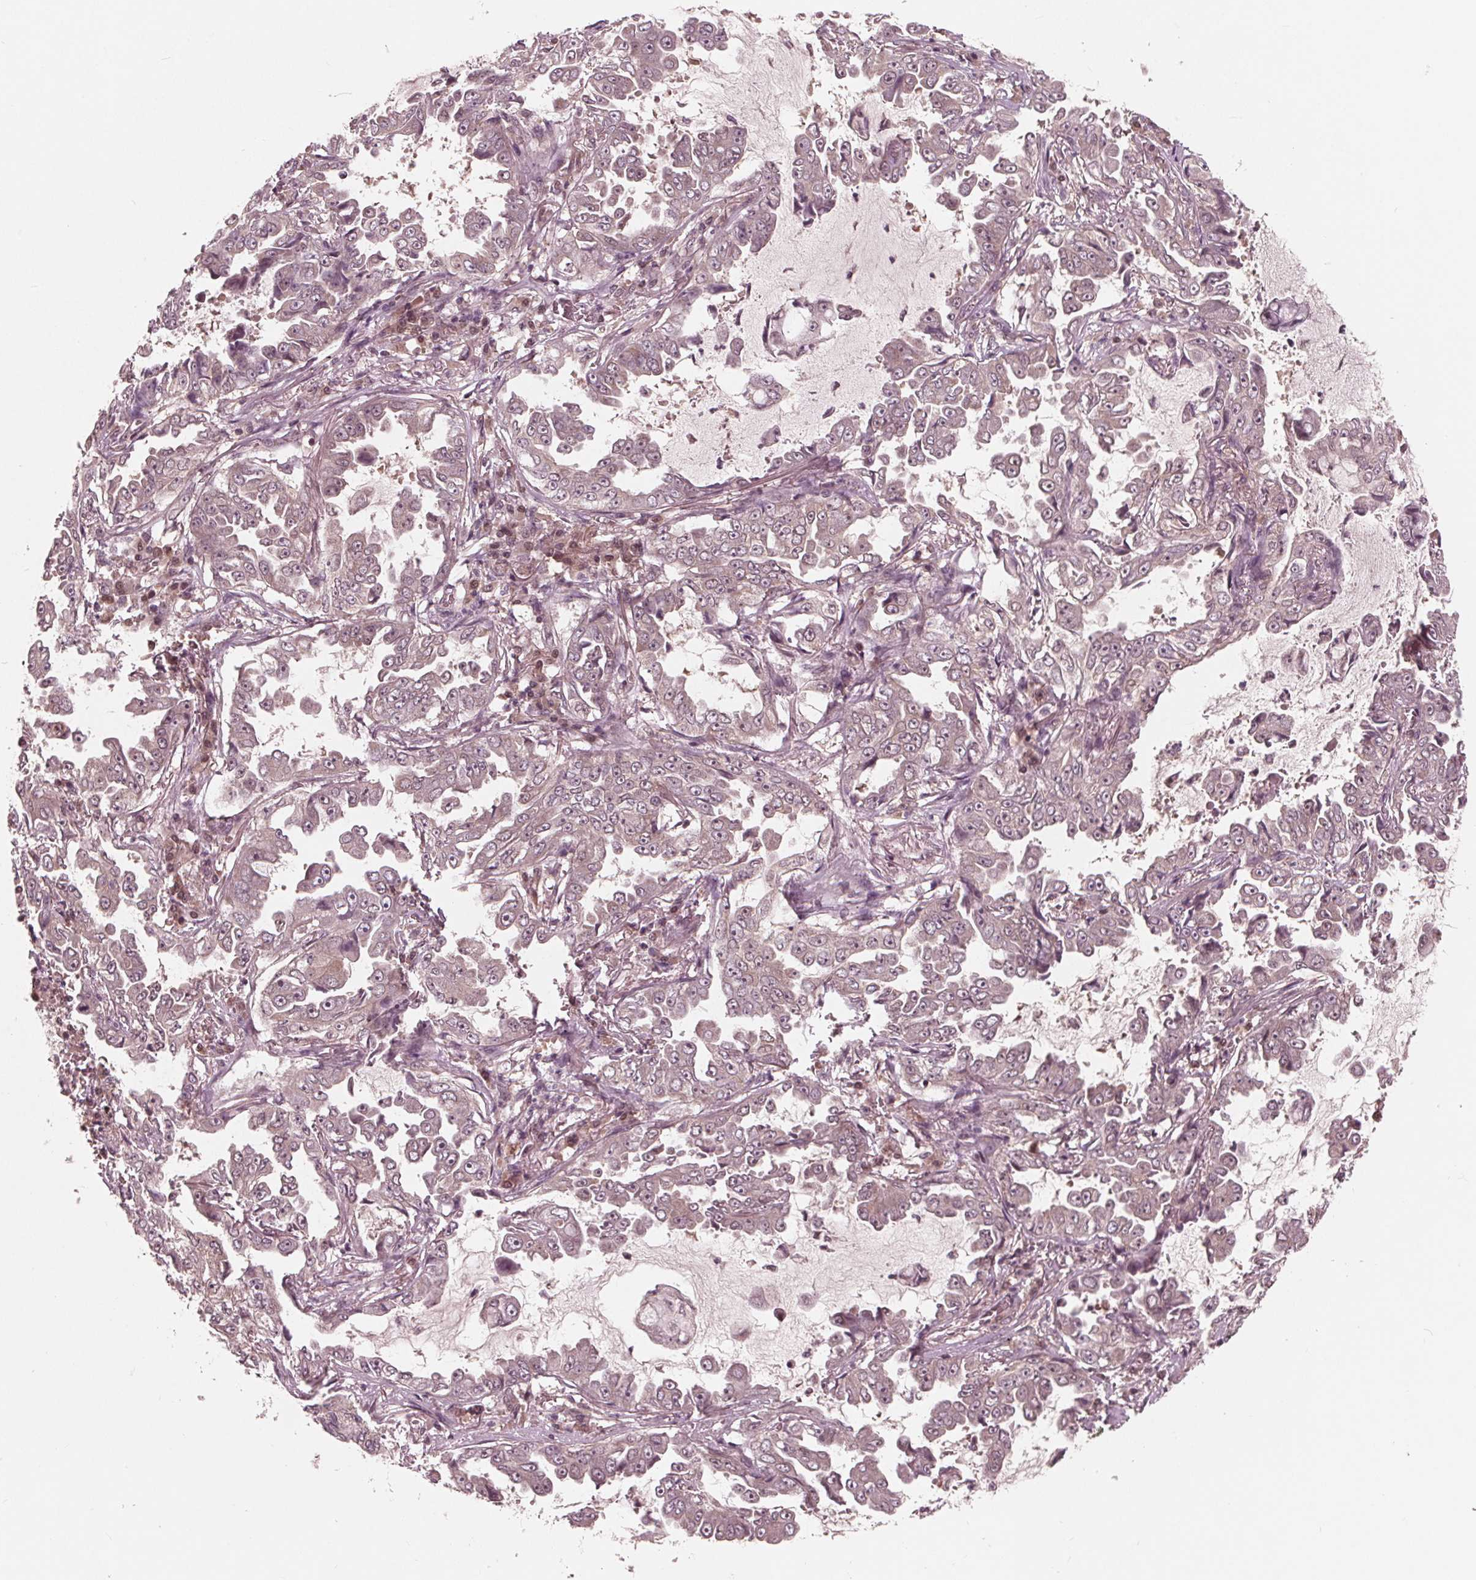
{"staining": {"intensity": "negative", "quantity": "none", "location": "none"}, "tissue": "lung cancer", "cell_type": "Tumor cells", "image_type": "cancer", "snomed": [{"axis": "morphology", "description": "Adenocarcinoma, NOS"}, {"axis": "topography", "description": "Lung"}], "caption": "Immunohistochemistry (IHC) of human lung adenocarcinoma demonstrates no expression in tumor cells.", "gene": "UBALD1", "patient": {"sex": "female", "age": 52}}